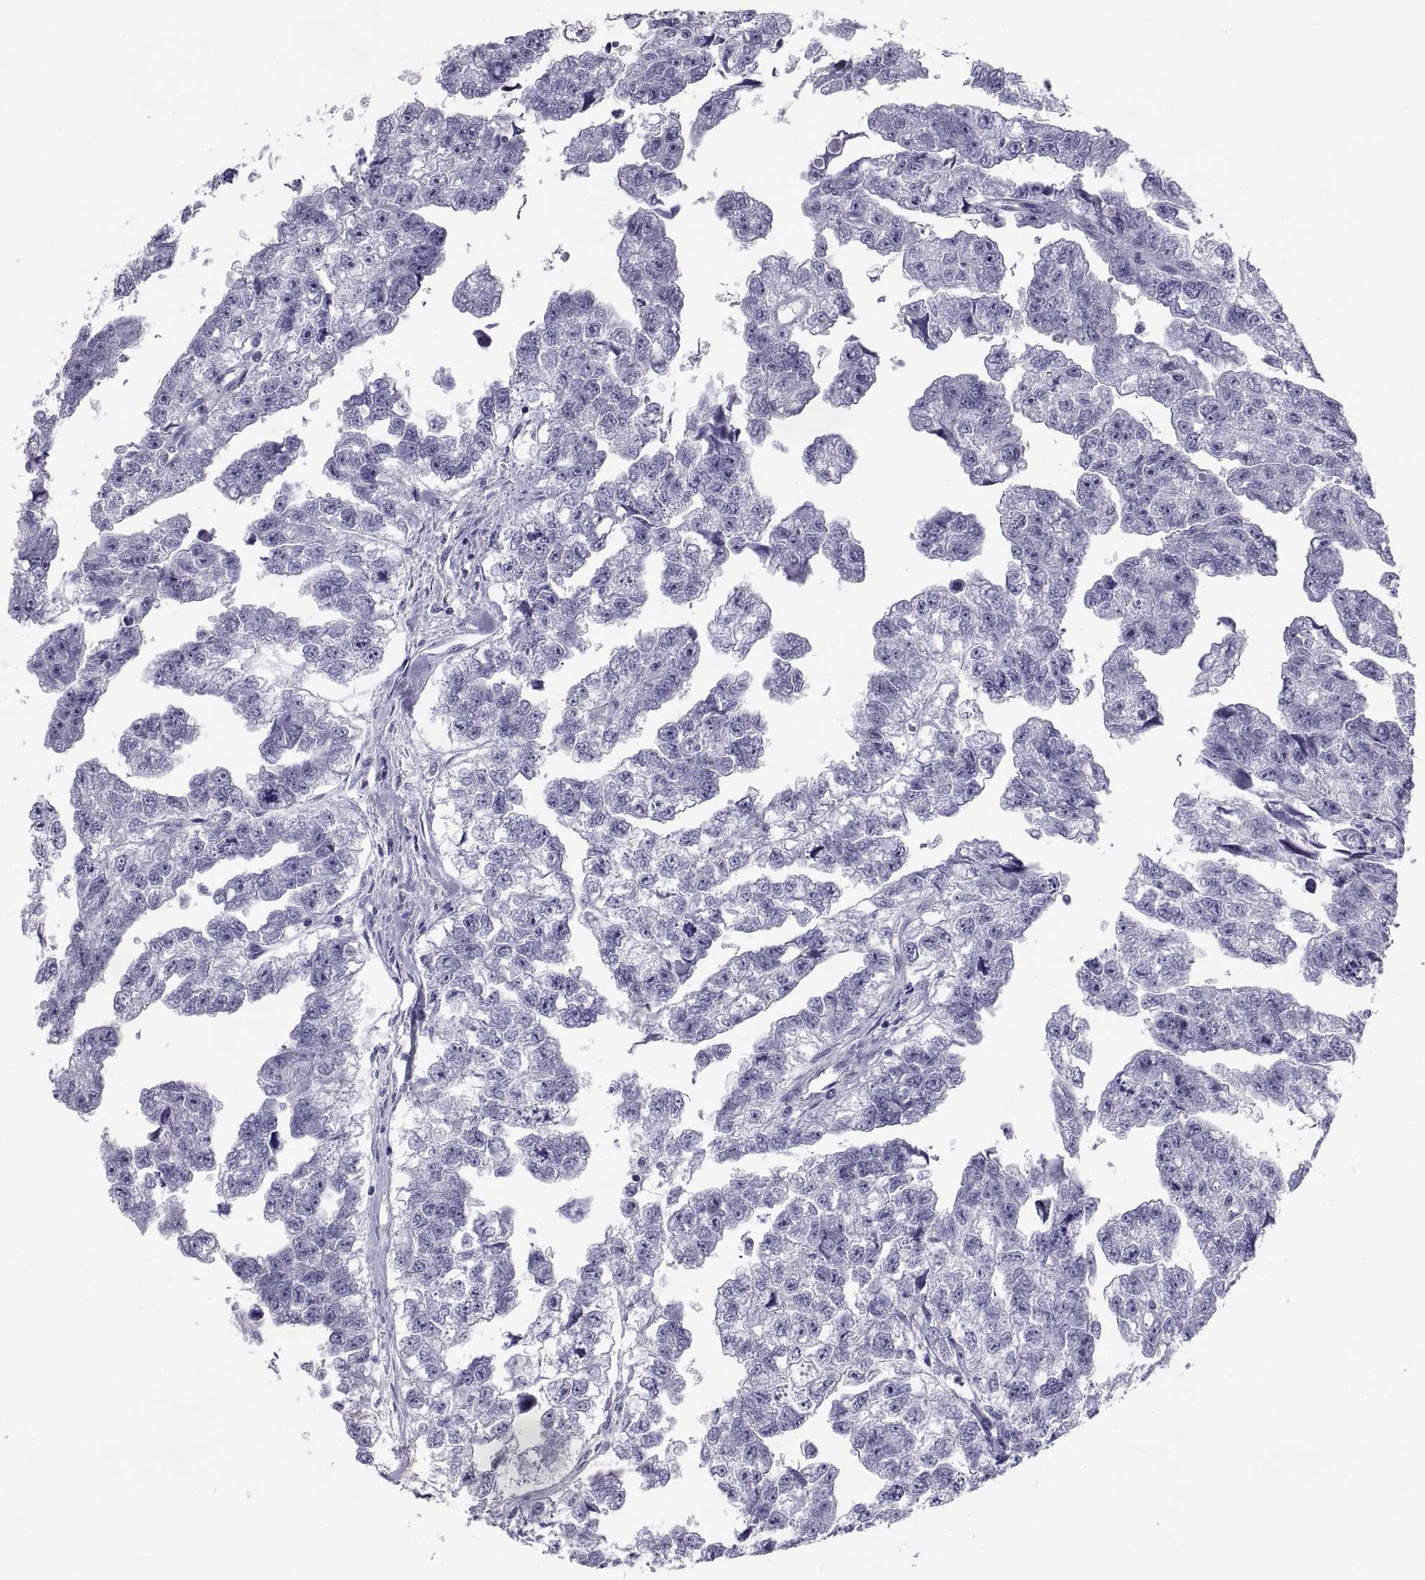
{"staining": {"intensity": "negative", "quantity": "none", "location": "none"}, "tissue": "testis cancer", "cell_type": "Tumor cells", "image_type": "cancer", "snomed": [{"axis": "morphology", "description": "Carcinoma, Embryonal, NOS"}, {"axis": "morphology", "description": "Teratoma, malignant, NOS"}, {"axis": "topography", "description": "Testis"}], "caption": "Human embryonal carcinoma (testis) stained for a protein using IHC displays no staining in tumor cells.", "gene": "TEX13A", "patient": {"sex": "male", "age": 44}}